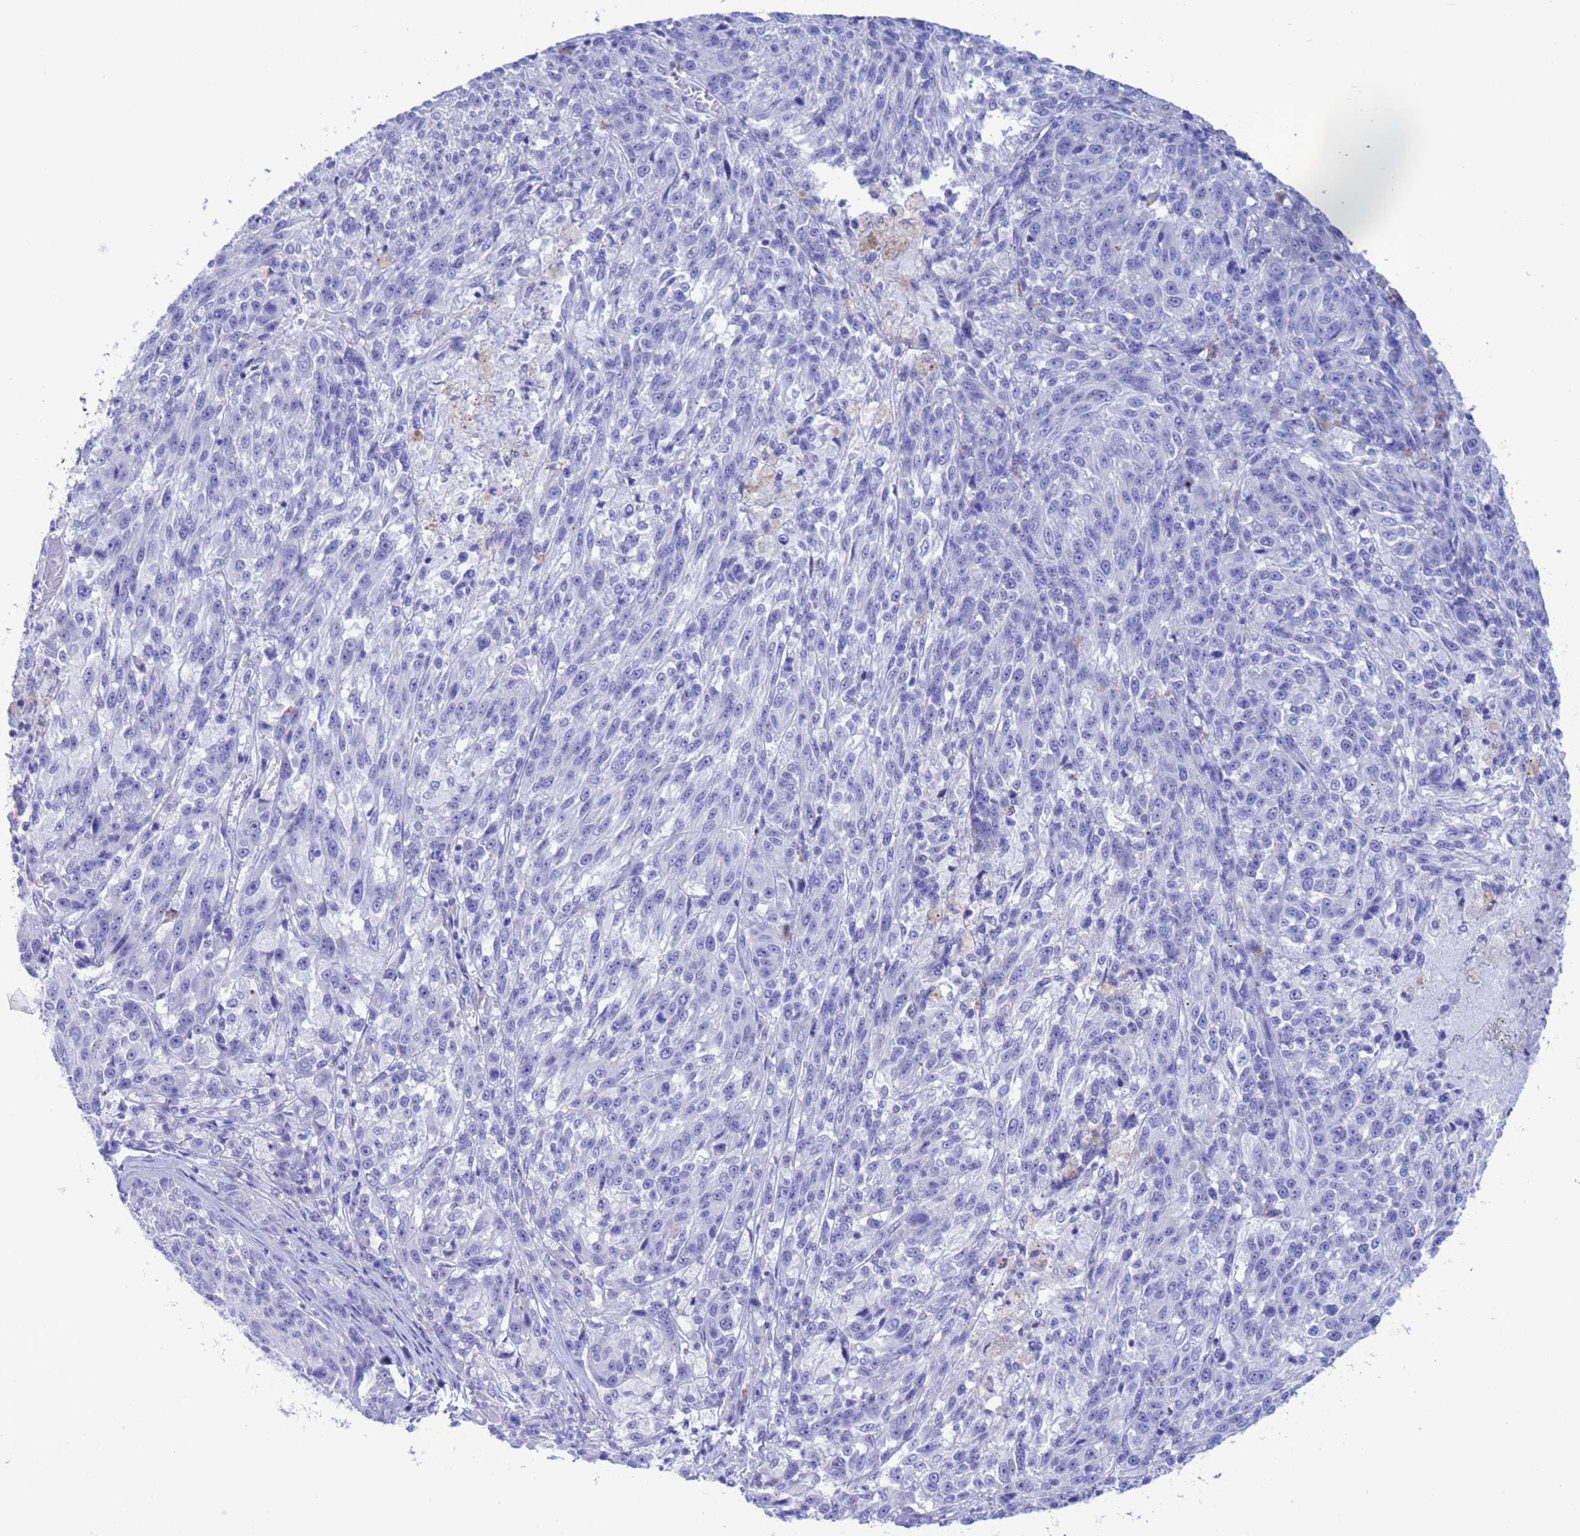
{"staining": {"intensity": "negative", "quantity": "none", "location": "none"}, "tissue": "melanoma", "cell_type": "Tumor cells", "image_type": "cancer", "snomed": [{"axis": "morphology", "description": "Malignant melanoma, NOS"}, {"axis": "topography", "description": "Skin"}], "caption": "A micrograph of malignant melanoma stained for a protein reveals no brown staining in tumor cells. (DAB immunohistochemistry (IHC) visualized using brightfield microscopy, high magnification).", "gene": "GSTM1", "patient": {"sex": "male", "age": 53}}